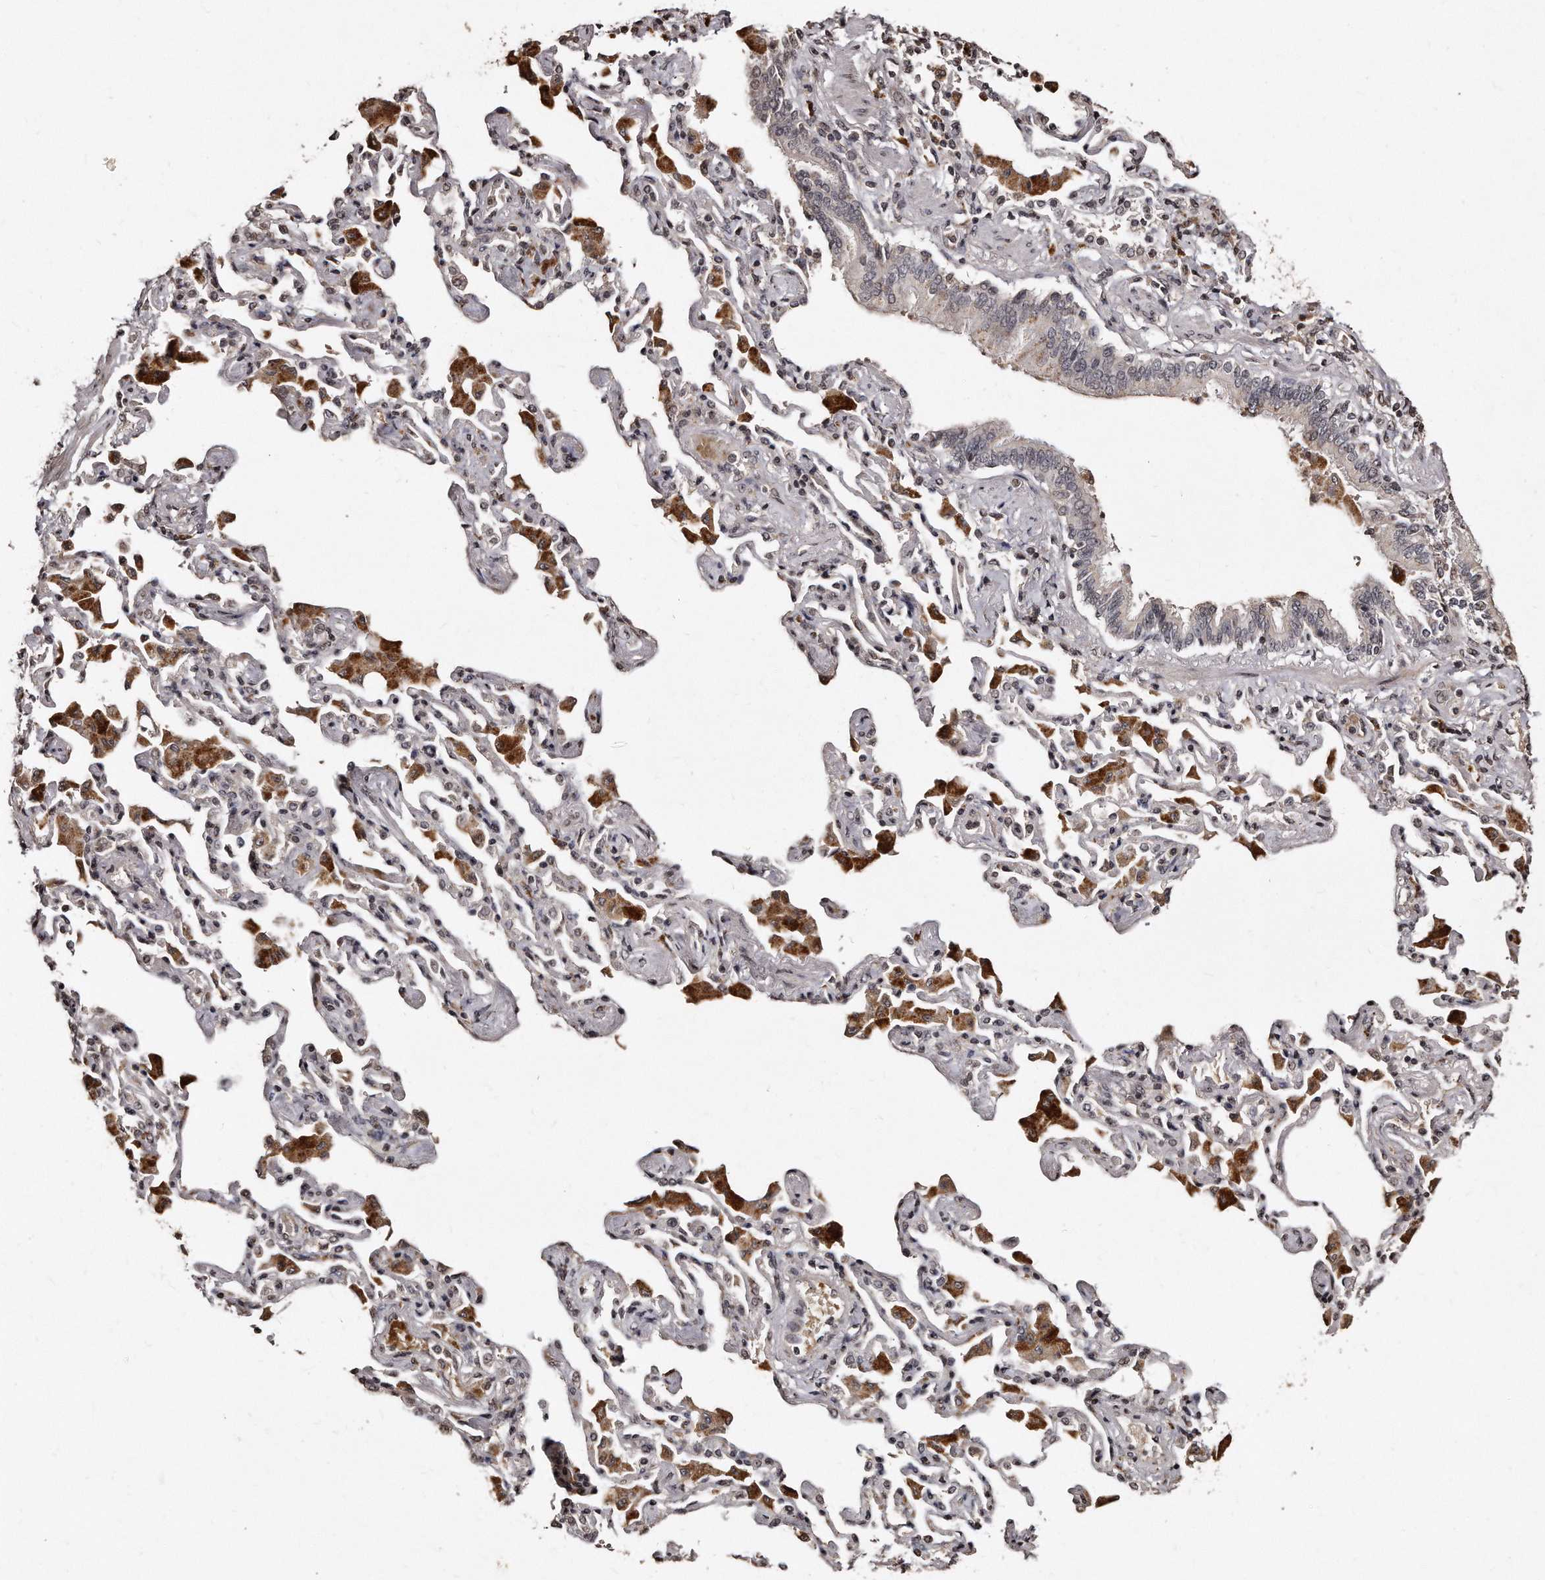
{"staining": {"intensity": "weak", "quantity": "25%-75%", "location": "cytoplasmic/membranous,nuclear"}, "tissue": "bronchus", "cell_type": "Respiratory epithelial cells", "image_type": "normal", "snomed": [{"axis": "morphology", "description": "Normal tissue, NOS"}, {"axis": "morphology", "description": "Inflammation, NOS"}, {"axis": "topography", "description": "Bronchus"}, {"axis": "topography", "description": "Lung"}], "caption": "Normal bronchus was stained to show a protein in brown. There is low levels of weak cytoplasmic/membranous,nuclear positivity in about 25%-75% of respiratory epithelial cells.", "gene": "TSHR", "patient": {"sex": "female", "age": 46}}